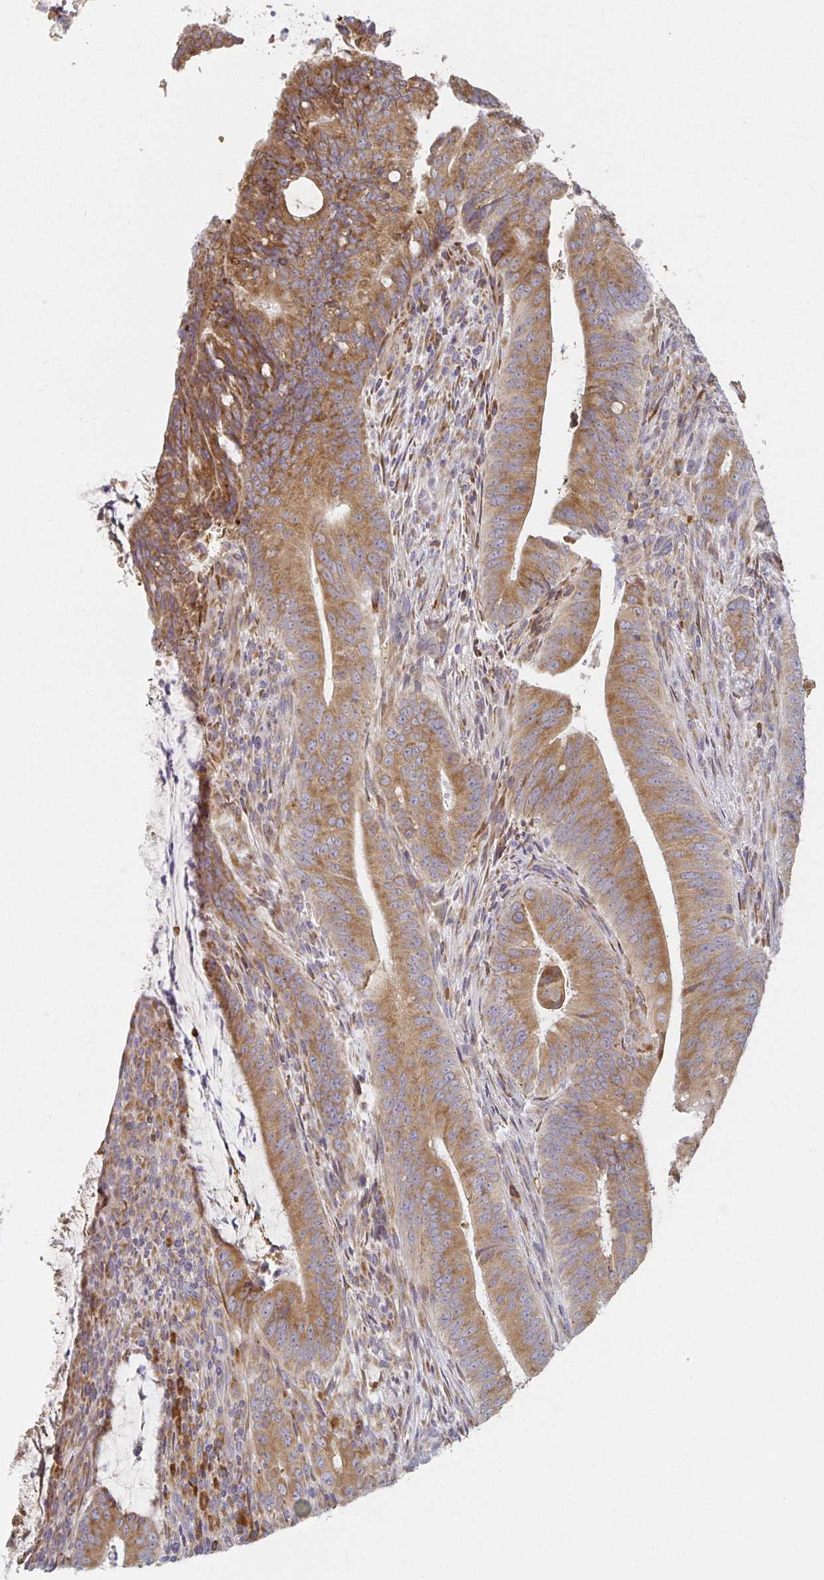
{"staining": {"intensity": "moderate", "quantity": ">75%", "location": "cytoplasmic/membranous"}, "tissue": "colorectal cancer", "cell_type": "Tumor cells", "image_type": "cancer", "snomed": [{"axis": "morphology", "description": "Adenocarcinoma, NOS"}, {"axis": "topography", "description": "Colon"}], "caption": "Protein staining reveals moderate cytoplasmic/membranous positivity in about >75% of tumor cells in colorectal cancer (adenocarcinoma). (Stains: DAB (3,3'-diaminobenzidine) in brown, nuclei in blue, Microscopy: brightfield microscopy at high magnification).", "gene": "NOMO1", "patient": {"sex": "female", "age": 43}}